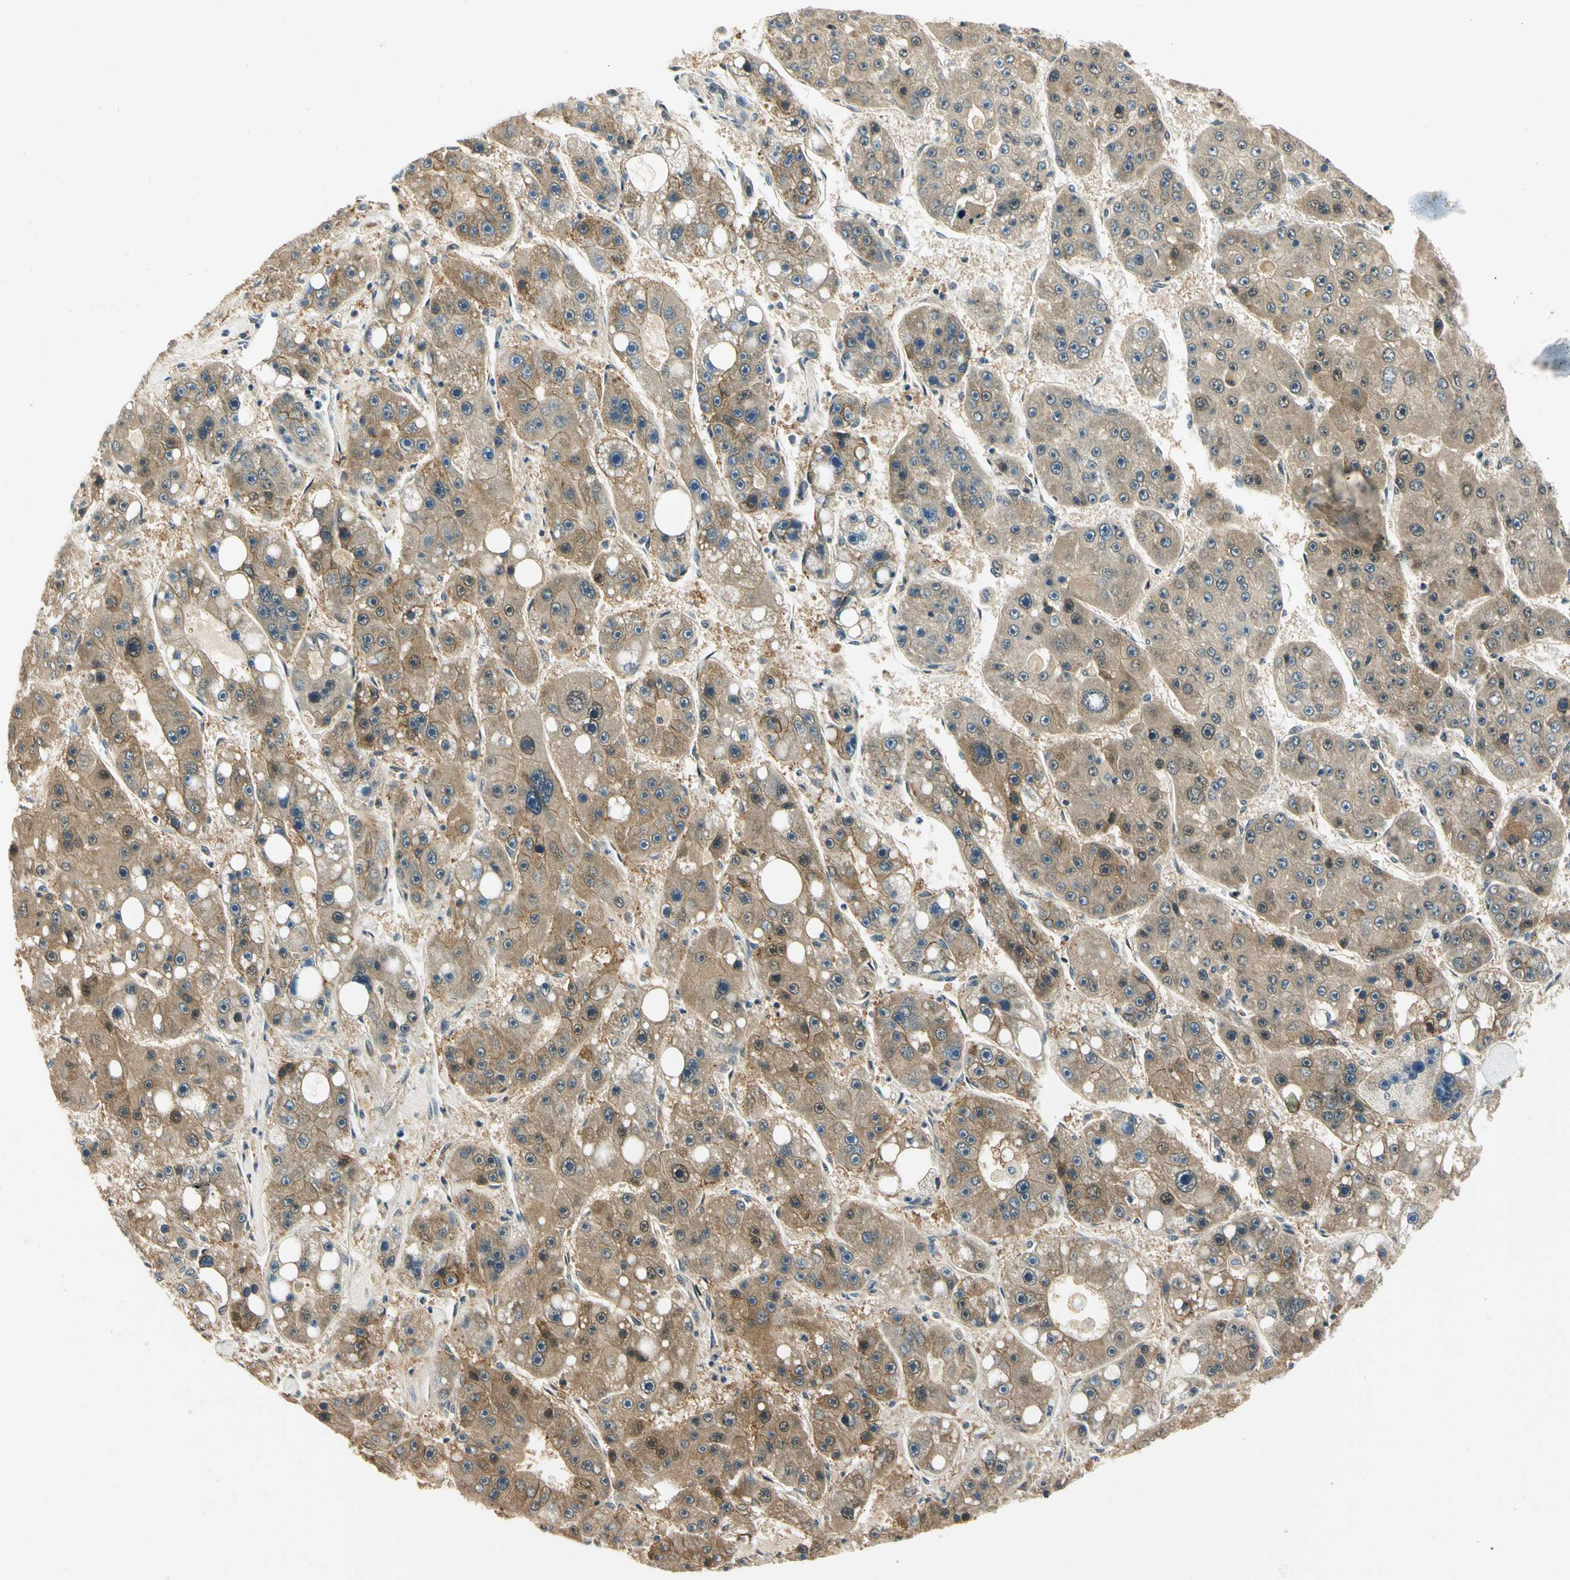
{"staining": {"intensity": "strong", "quantity": ">75%", "location": "cytoplasmic/membranous"}, "tissue": "liver cancer", "cell_type": "Tumor cells", "image_type": "cancer", "snomed": [{"axis": "morphology", "description": "Carcinoma, Hepatocellular, NOS"}, {"axis": "topography", "description": "Liver"}], "caption": "There is high levels of strong cytoplasmic/membranous staining in tumor cells of liver hepatocellular carcinoma, as demonstrated by immunohistochemical staining (brown color).", "gene": "PDK2", "patient": {"sex": "female", "age": 61}}